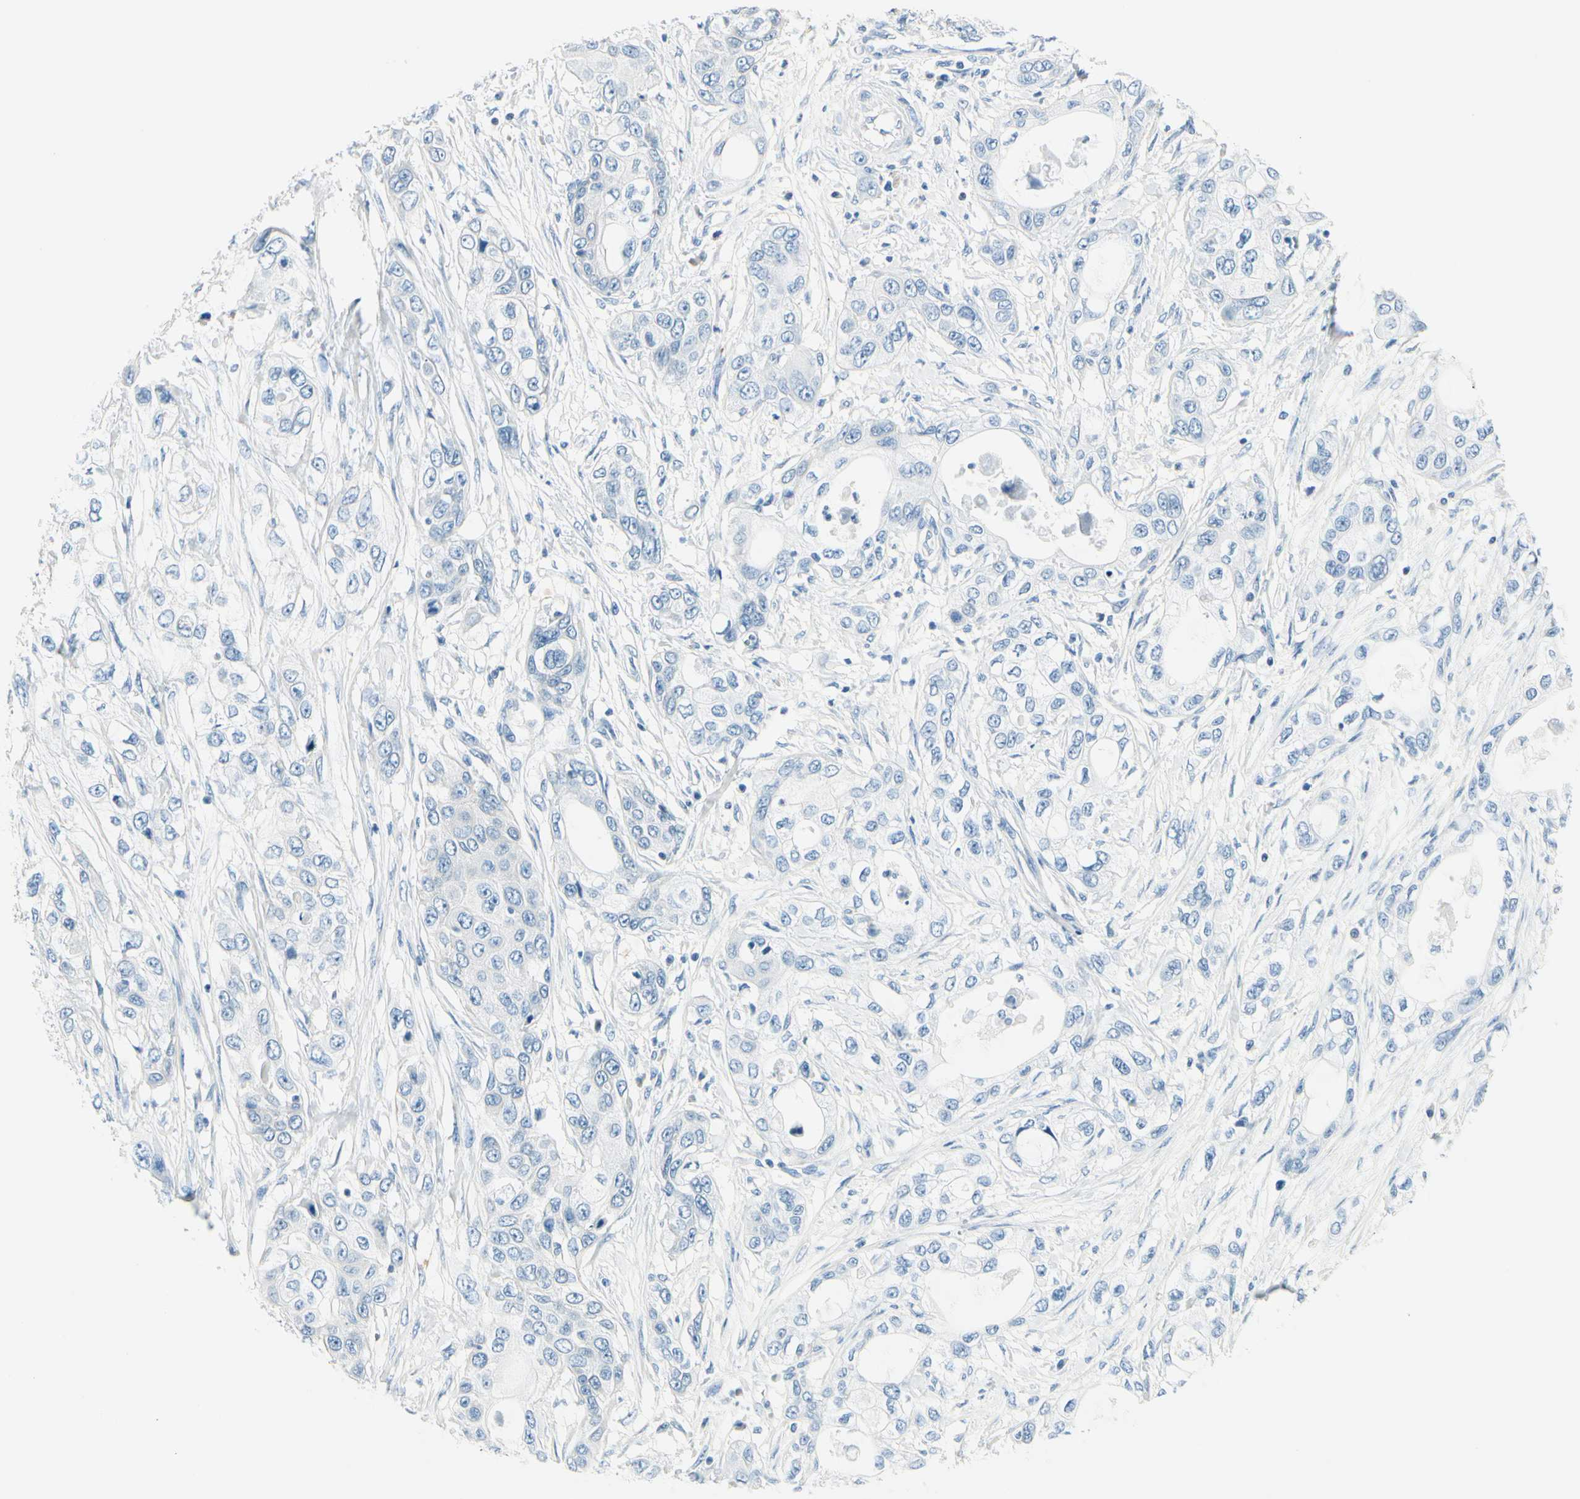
{"staining": {"intensity": "negative", "quantity": "none", "location": "none"}, "tissue": "pancreatic cancer", "cell_type": "Tumor cells", "image_type": "cancer", "snomed": [{"axis": "morphology", "description": "Adenocarcinoma, NOS"}, {"axis": "topography", "description": "Pancreas"}], "caption": "Immunohistochemical staining of pancreatic cancer exhibits no significant positivity in tumor cells.", "gene": "PEBP1", "patient": {"sex": "female", "age": 70}}